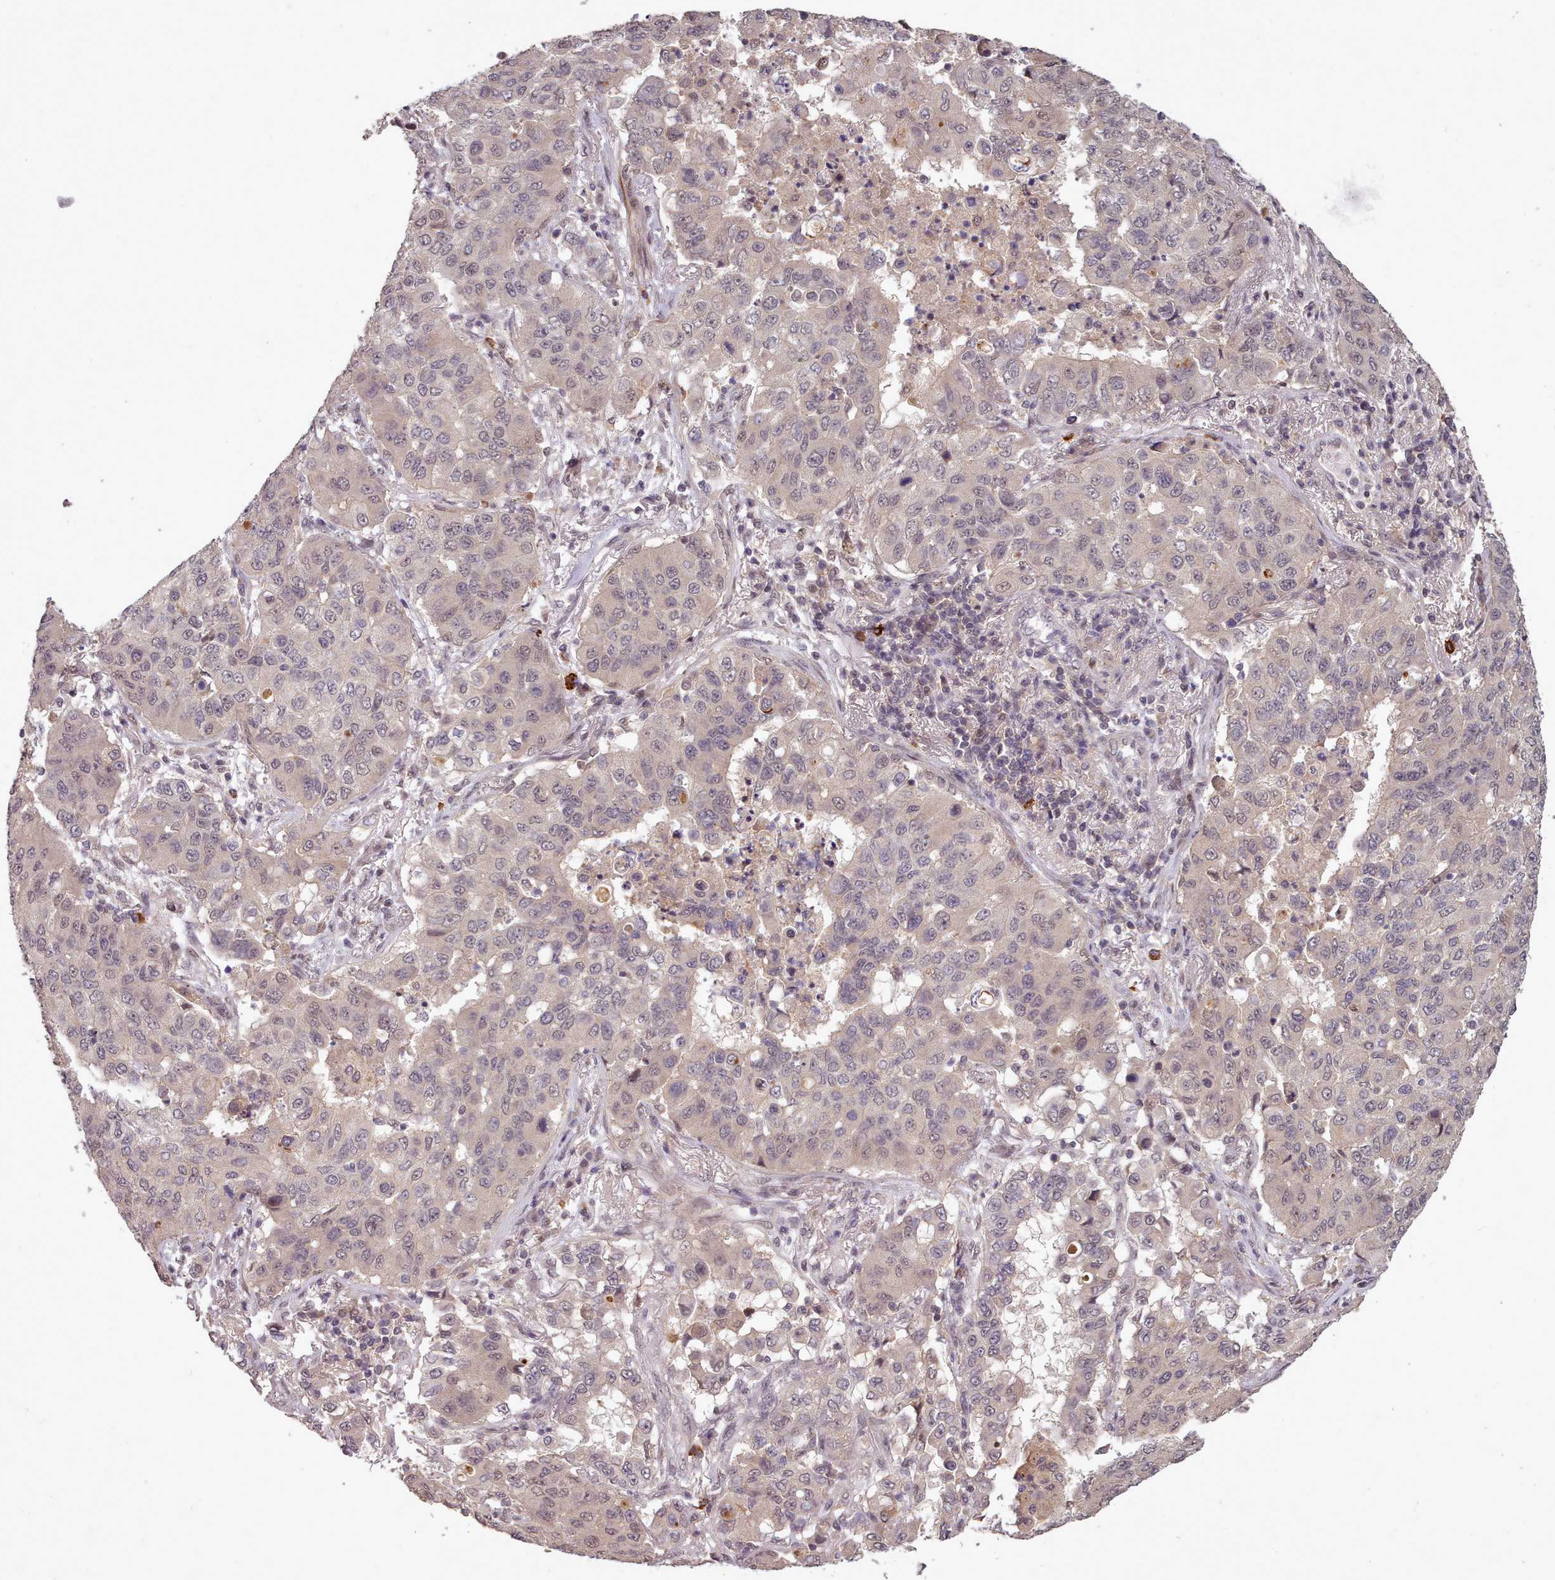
{"staining": {"intensity": "weak", "quantity": "<25%", "location": "nuclear"}, "tissue": "lung cancer", "cell_type": "Tumor cells", "image_type": "cancer", "snomed": [{"axis": "morphology", "description": "Squamous cell carcinoma, NOS"}, {"axis": "topography", "description": "Lung"}], "caption": "A high-resolution histopathology image shows immunohistochemistry staining of lung cancer (squamous cell carcinoma), which displays no significant expression in tumor cells.", "gene": "CDC6", "patient": {"sex": "male", "age": 74}}